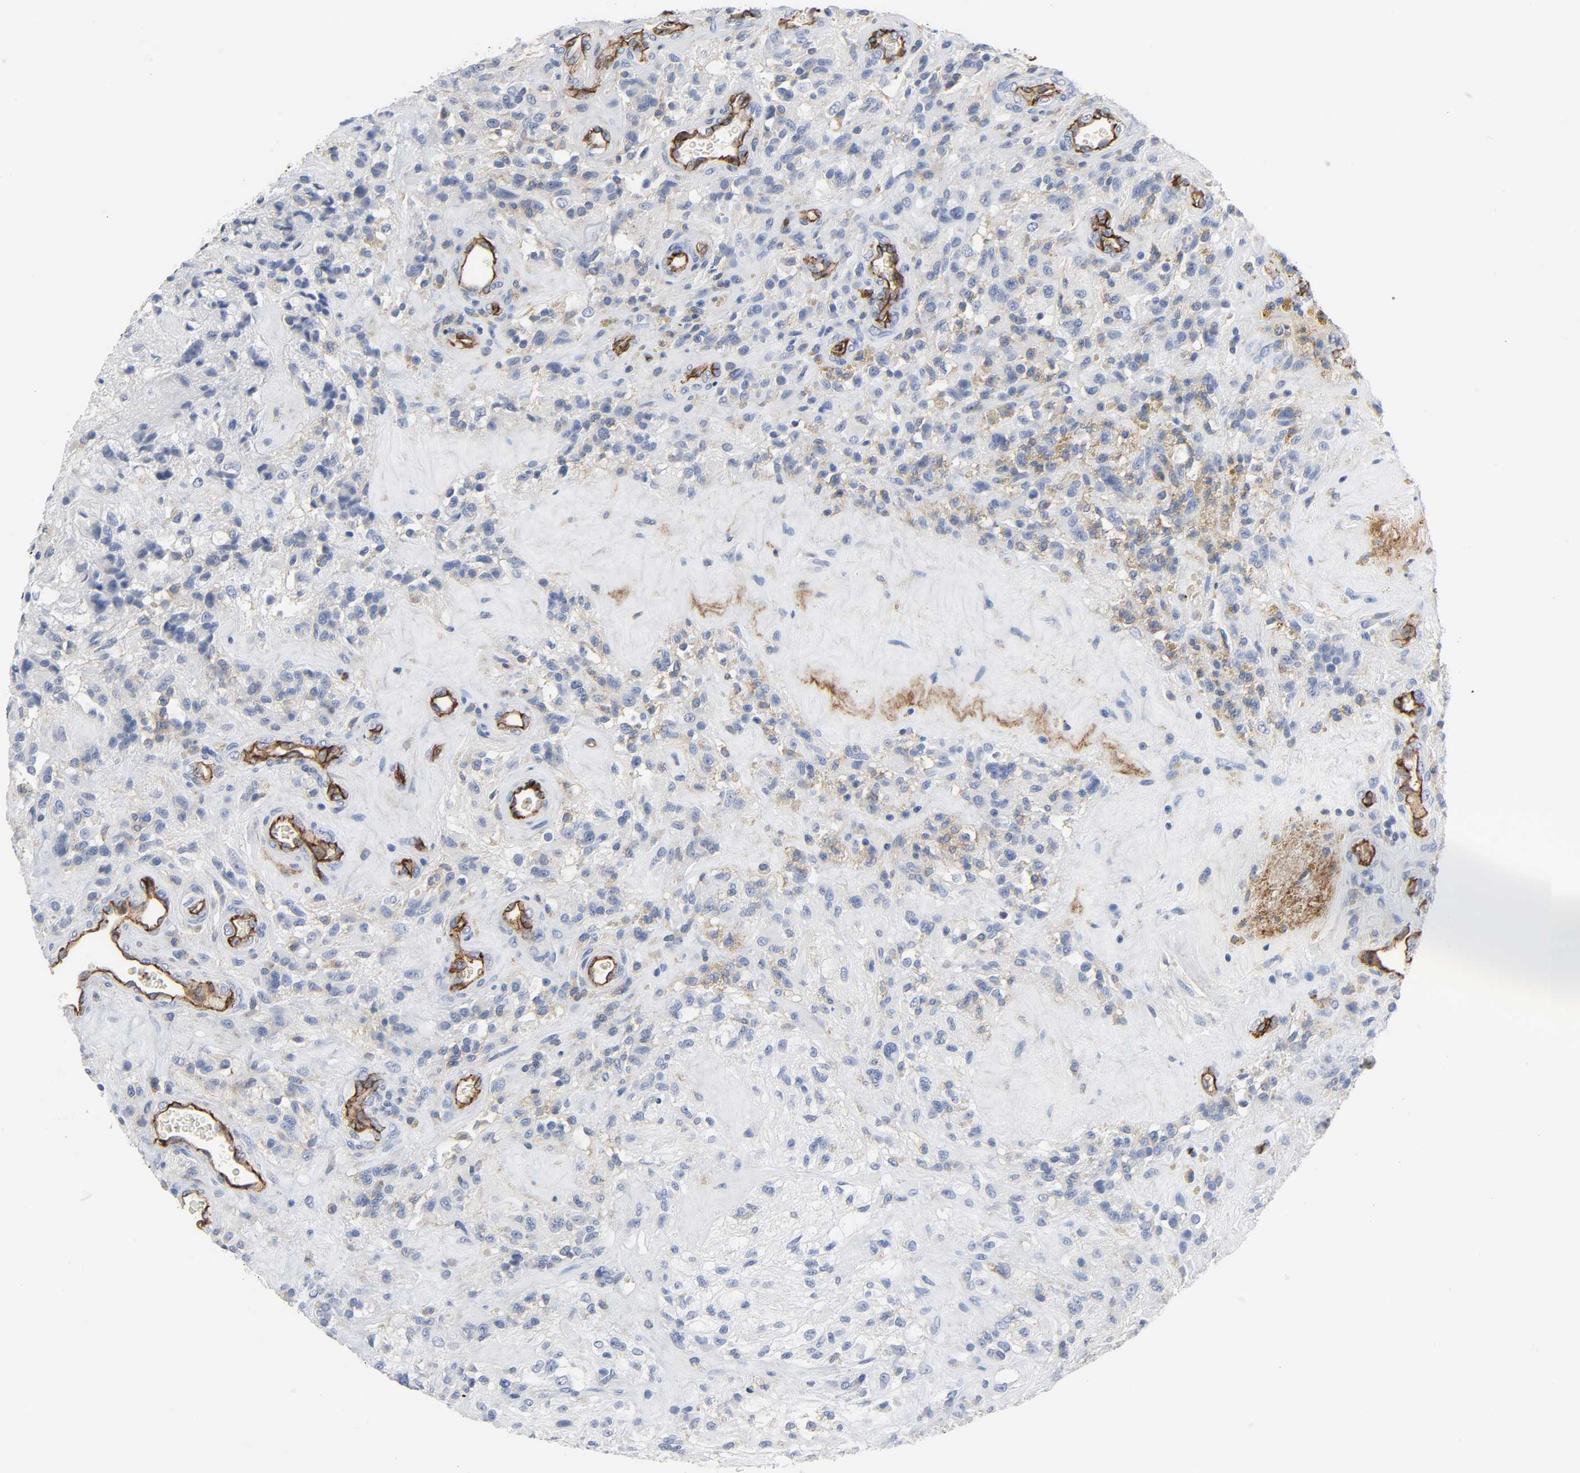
{"staining": {"intensity": "weak", "quantity": "<25%", "location": "cytoplasmic/membranous"}, "tissue": "glioma", "cell_type": "Tumor cells", "image_type": "cancer", "snomed": [{"axis": "morphology", "description": "Normal tissue, NOS"}, {"axis": "morphology", "description": "Glioma, malignant, High grade"}, {"axis": "topography", "description": "Cerebral cortex"}], "caption": "There is no significant positivity in tumor cells of glioma. Brightfield microscopy of immunohistochemistry stained with DAB (brown) and hematoxylin (blue), captured at high magnification.", "gene": "PECAM1", "patient": {"sex": "male", "age": 56}}